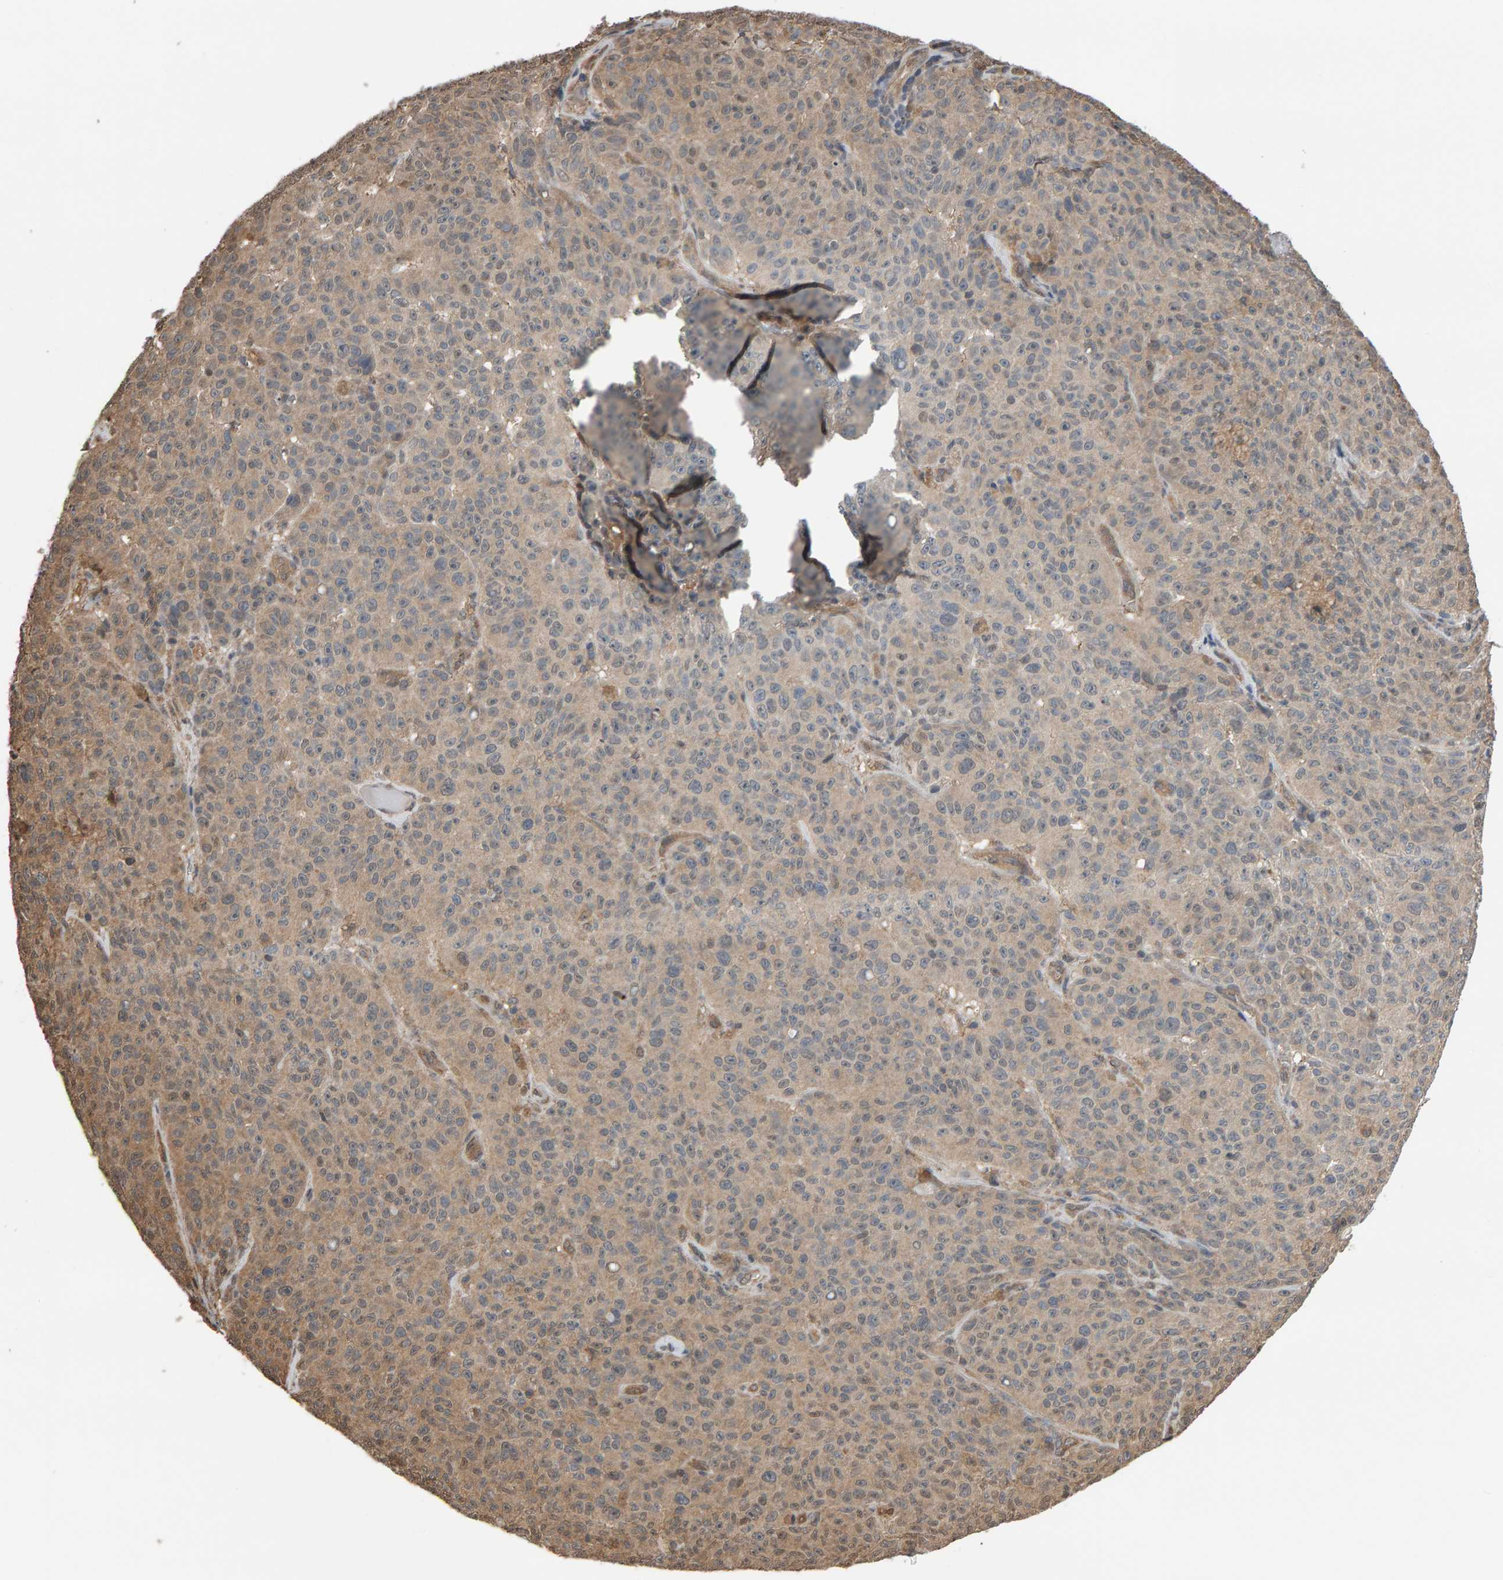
{"staining": {"intensity": "weak", "quantity": ">75%", "location": "cytoplasmic/membranous"}, "tissue": "melanoma", "cell_type": "Tumor cells", "image_type": "cancer", "snomed": [{"axis": "morphology", "description": "Malignant melanoma, NOS"}, {"axis": "topography", "description": "Skin"}], "caption": "This is an image of immunohistochemistry (IHC) staining of malignant melanoma, which shows weak positivity in the cytoplasmic/membranous of tumor cells.", "gene": "COASY", "patient": {"sex": "female", "age": 82}}